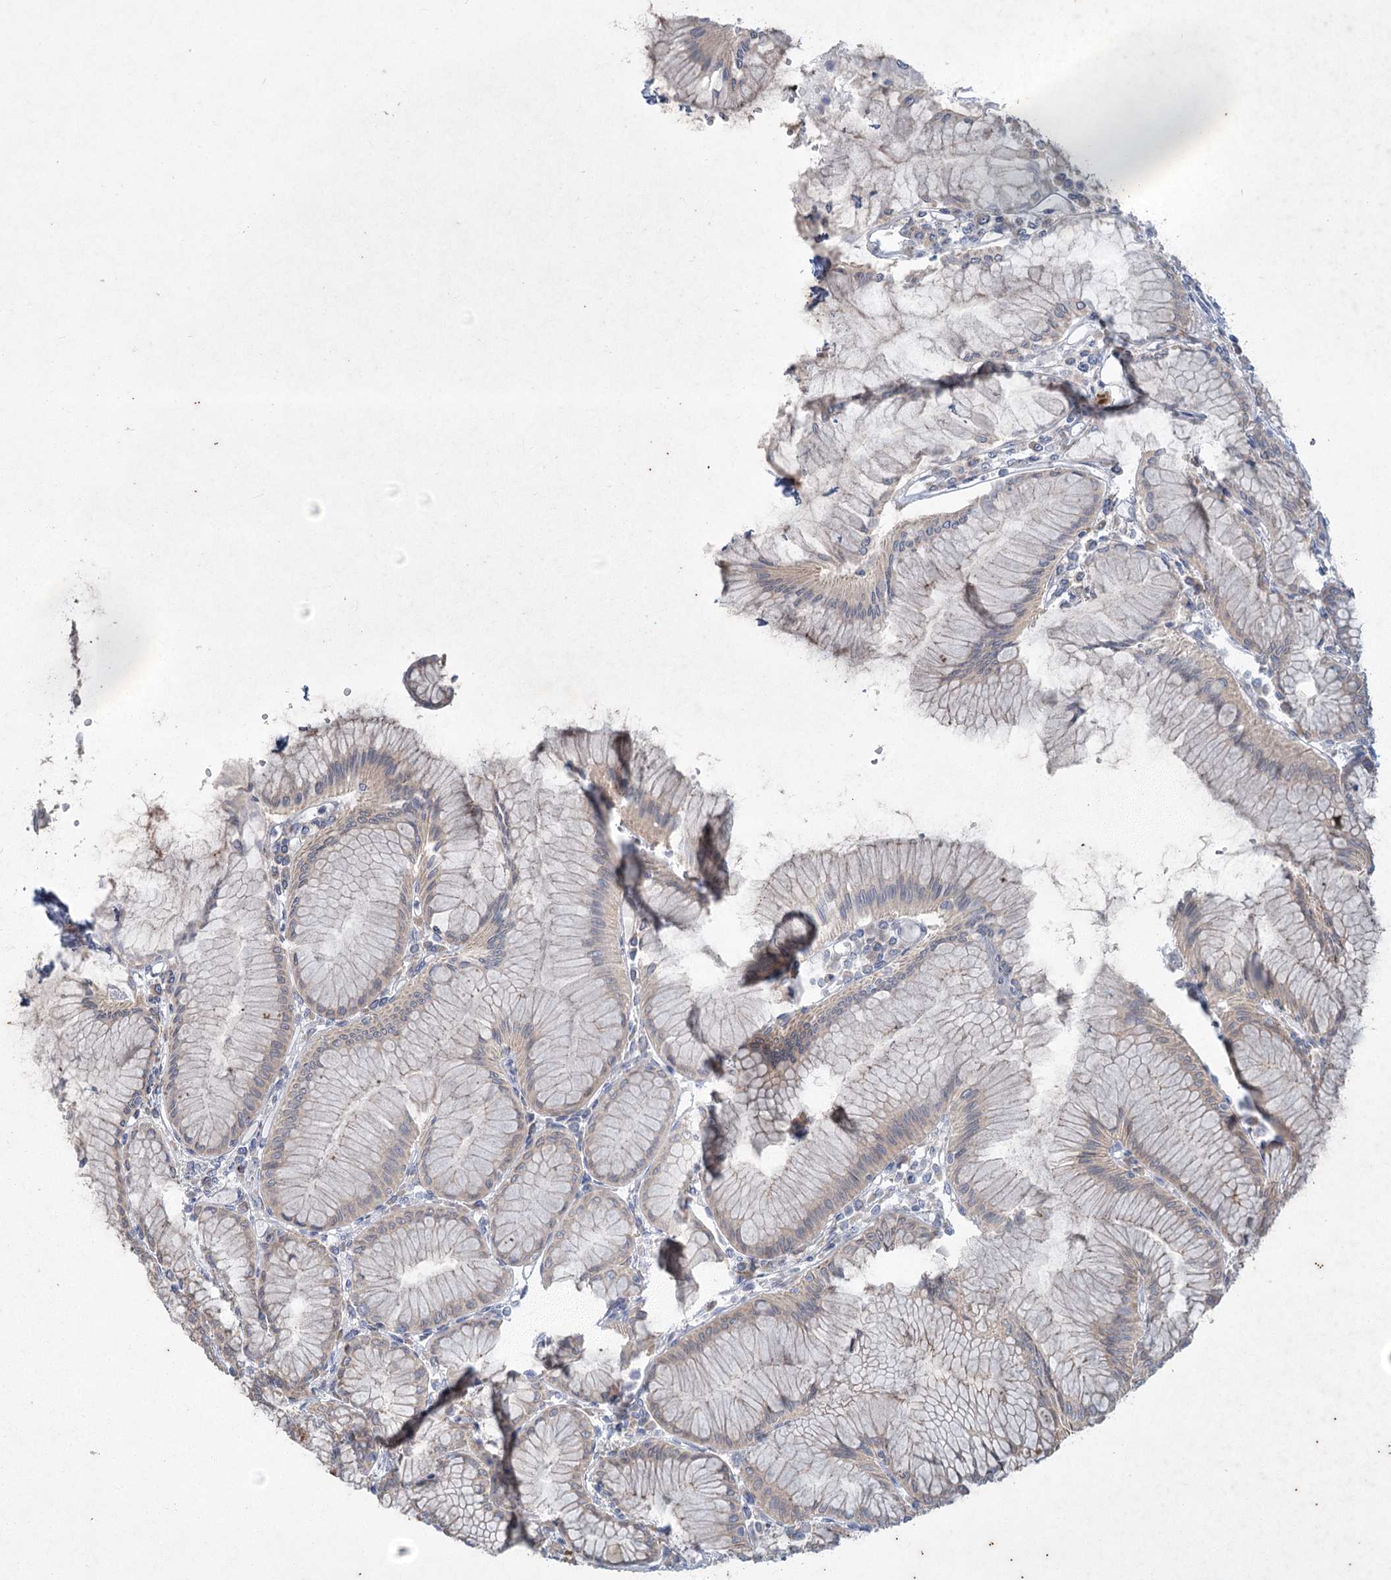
{"staining": {"intensity": "moderate", "quantity": "25%-75%", "location": "cytoplasmic/membranous"}, "tissue": "stomach", "cell_type": "Glandular cells", "image_type": "normal", "snomed": [{"axis": "morphology", "description": "Normal tissue, NOS"}, {"axis": "topography", "description": "Stomach"}], "caption": "Protein staining demonstrates moderate cytoplasmic/membranous expression in approximately 25%-75% of glandular cells in unremarkable stomach. (Stains: DAB (3,3'-diaminobenzidine) in brown, nuclei in blue, Microscopy: brightfield microscopy at high magnification).", "gene": "PLA2G12A", "patient": {"sex": "female", "age": 57}}